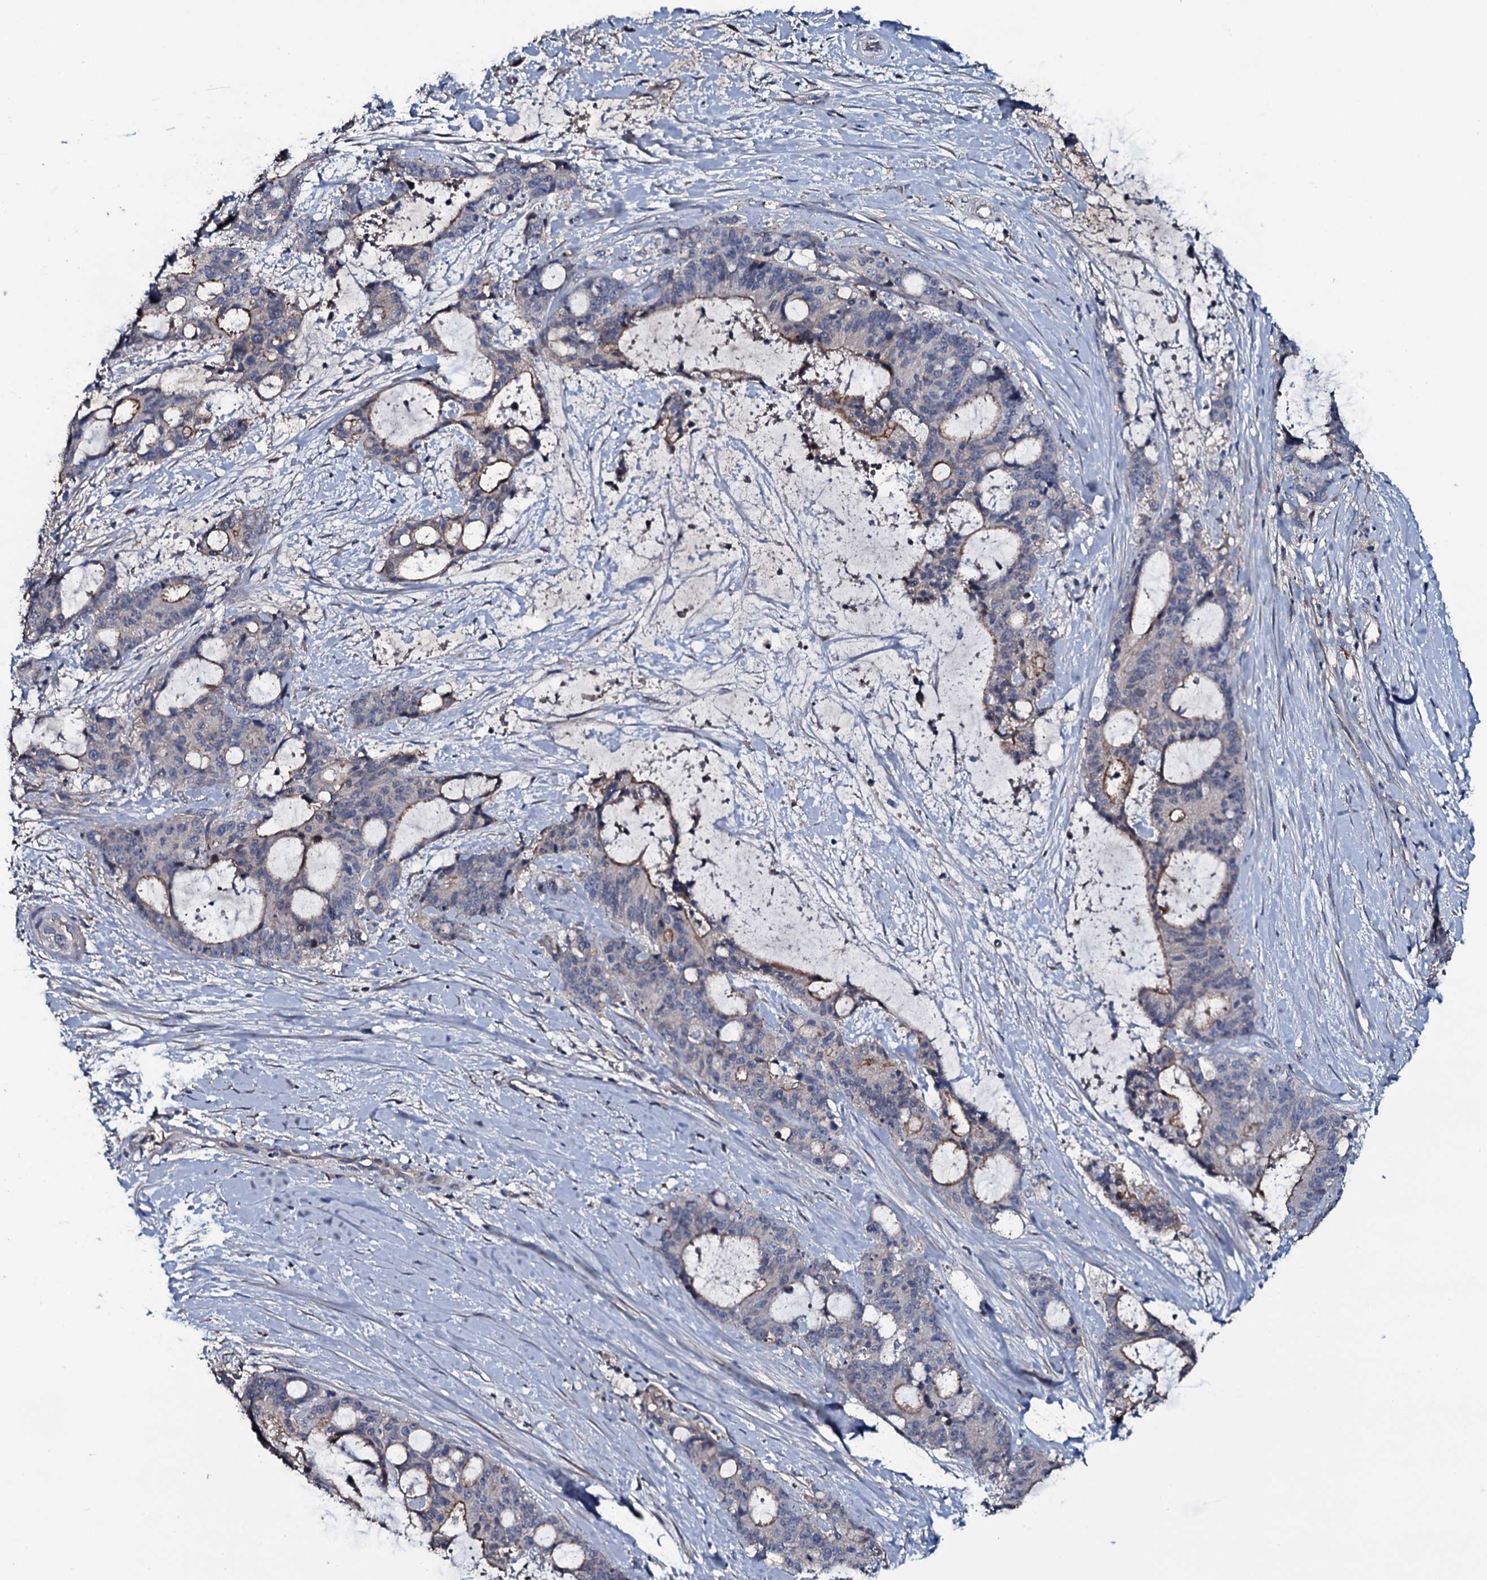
{"staining": {"intensity": "moderate", "quantity": "<25%", "location": "cytoplasmic/membranous"}, "tissue": "liver cancer", "cell_type": "Tumor cells", "image_type": "cancer", "snomed": [{"axis": "morphology", "description": "Normal tissue, NOS"}, {"axis": "morphology", "description": "Cholangiocarcinoma"}, {"axis": "topography", "description": "Liver"}, {"axis": "topography", "description": "Peripheral nerve tissue"}], "caption": "A micrograph of cholangiocarcinoma (liver) stained for a protein reveals moderate cytoplasmic/membranous brown staining in tumor cells.", "gene": "LYG2", "patient": {"sex": "female", "age": 73}}